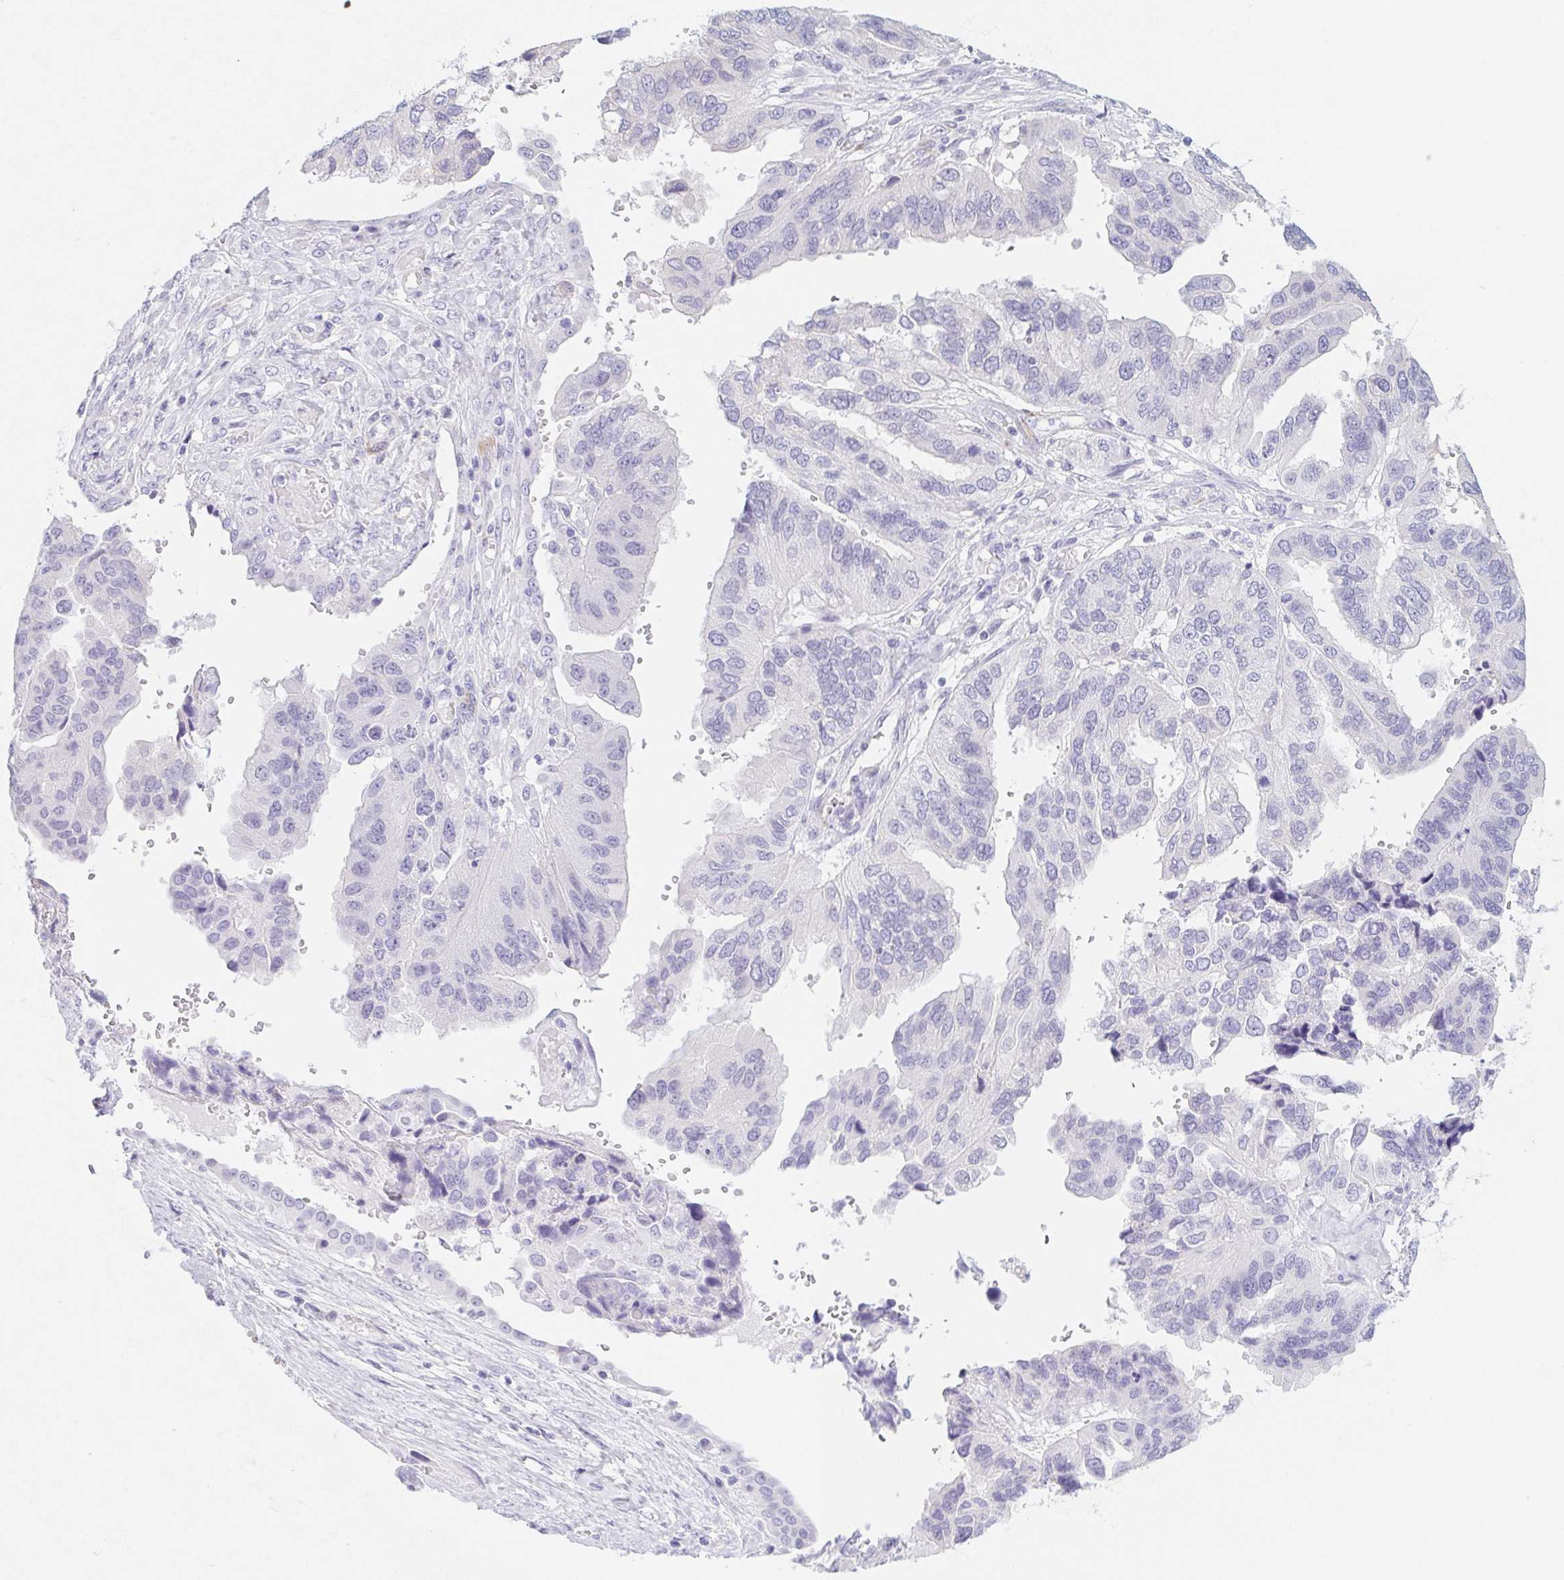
{"staining": {"intensity": "negative", "quantity": "none", "location": "none"}, "tissue": "ovarian cancer", "cell_type": "Tumor cells", "image_type": "cancer", "snomed": [{"axis": "morphology", "description": "Cystadenocarcinoma, serous, NOS"}, {"axis": "topography", "description": "Ovary"}], "caption": "Immunohistochemistry (IHC) of human ovarian cancer (serous cystadenocarcinoma) shows no staining in tumor cells.", "gene": "HRC", "patient": {"sex": "female", "age": 79}}